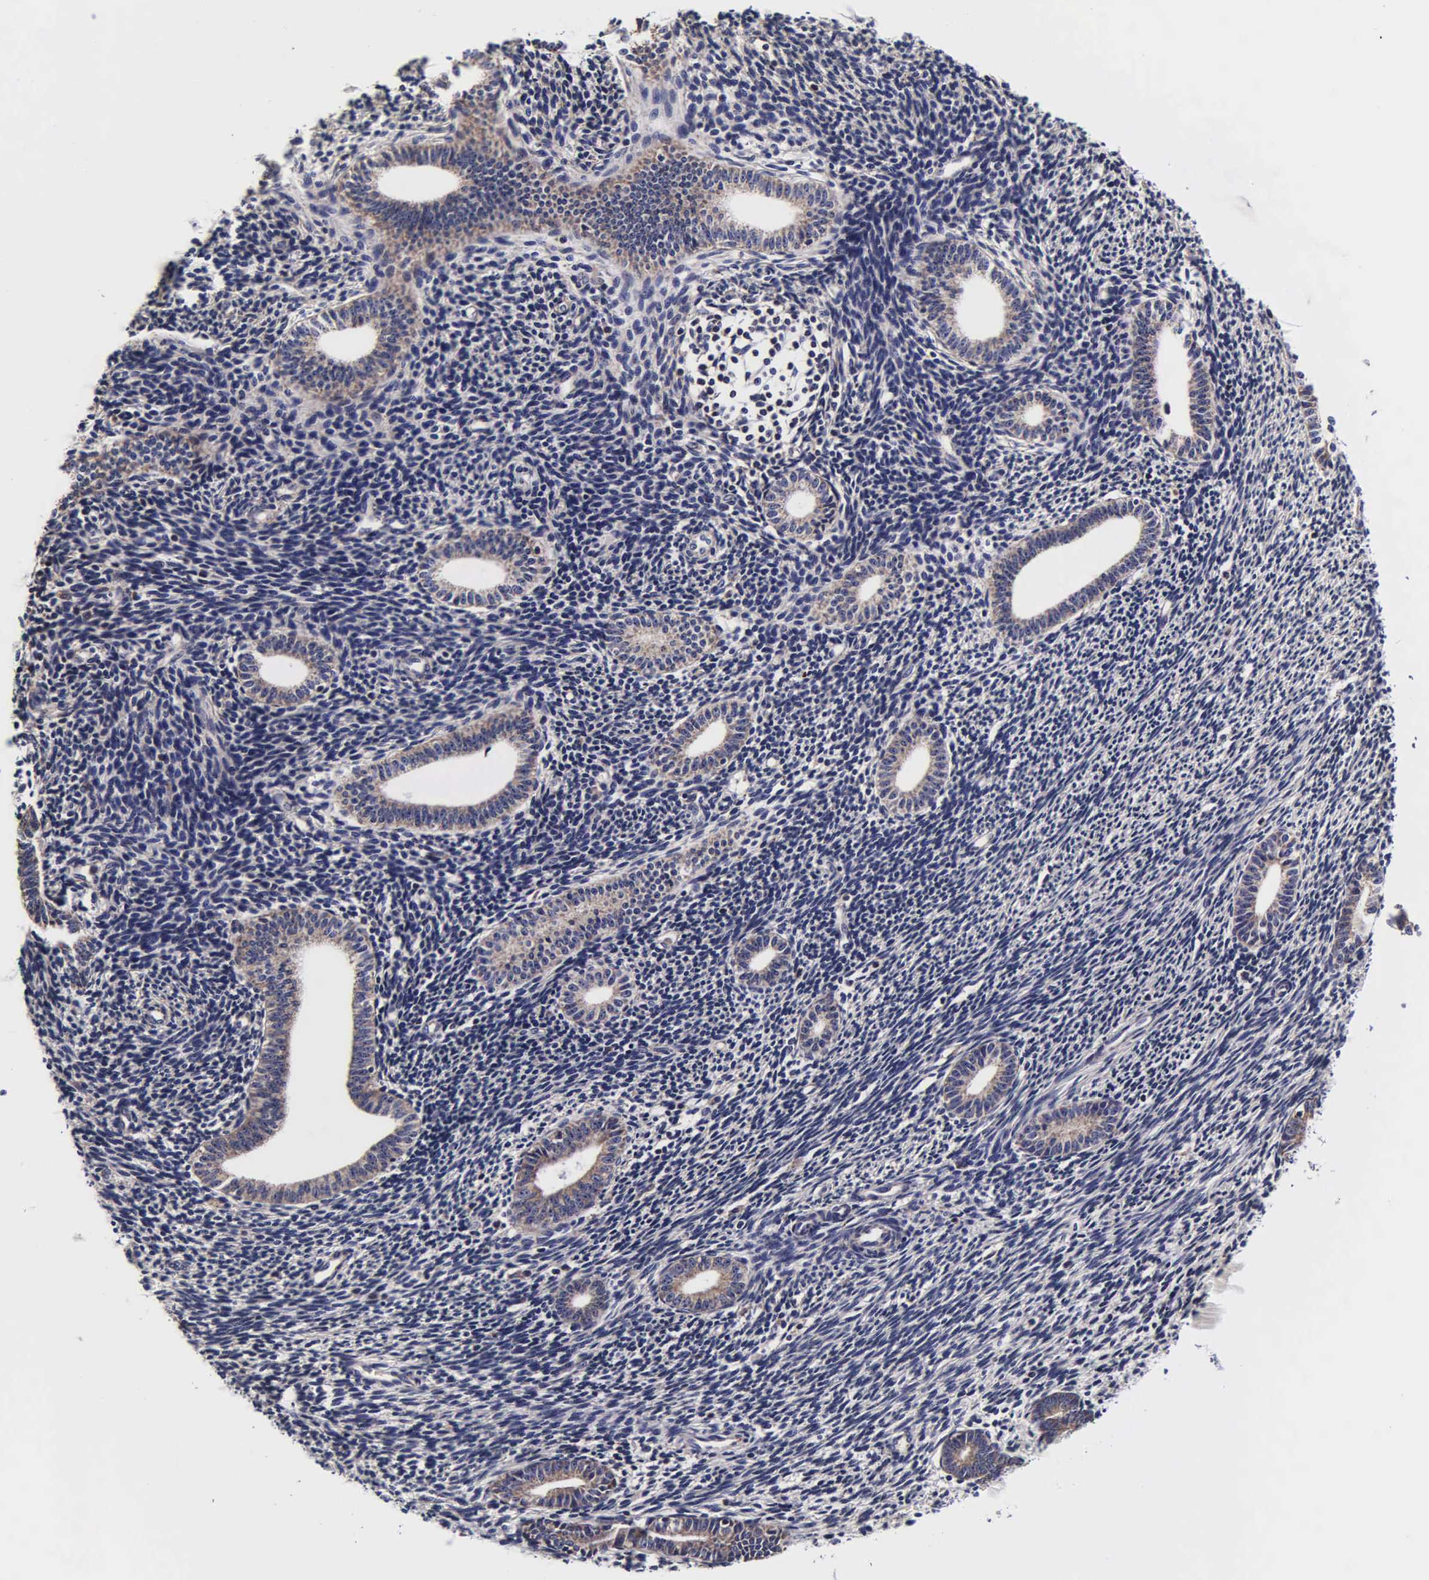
{"staining": {"intensity": "negative", "quantity": "none", "location": "none"}, "tissue": "endometrium", "cell_type": "Cells in endometrial stroma", "image_type": "normal", "snomed": [{"axis": "morphology", "description": "Normal tissue, NOS"}, {"axis": "topography", "description": "Endometrium"}], "caption": "This histopathology image is of unremarkable endometrium stained with immunohistochemistry (IHC) to label a protein in brown with the nuclei are counter-stained blue. There is no staining in cells in endometrial stroma.", "gene": "PSMA3", "patient": {"sex": "female", "age": 52}}